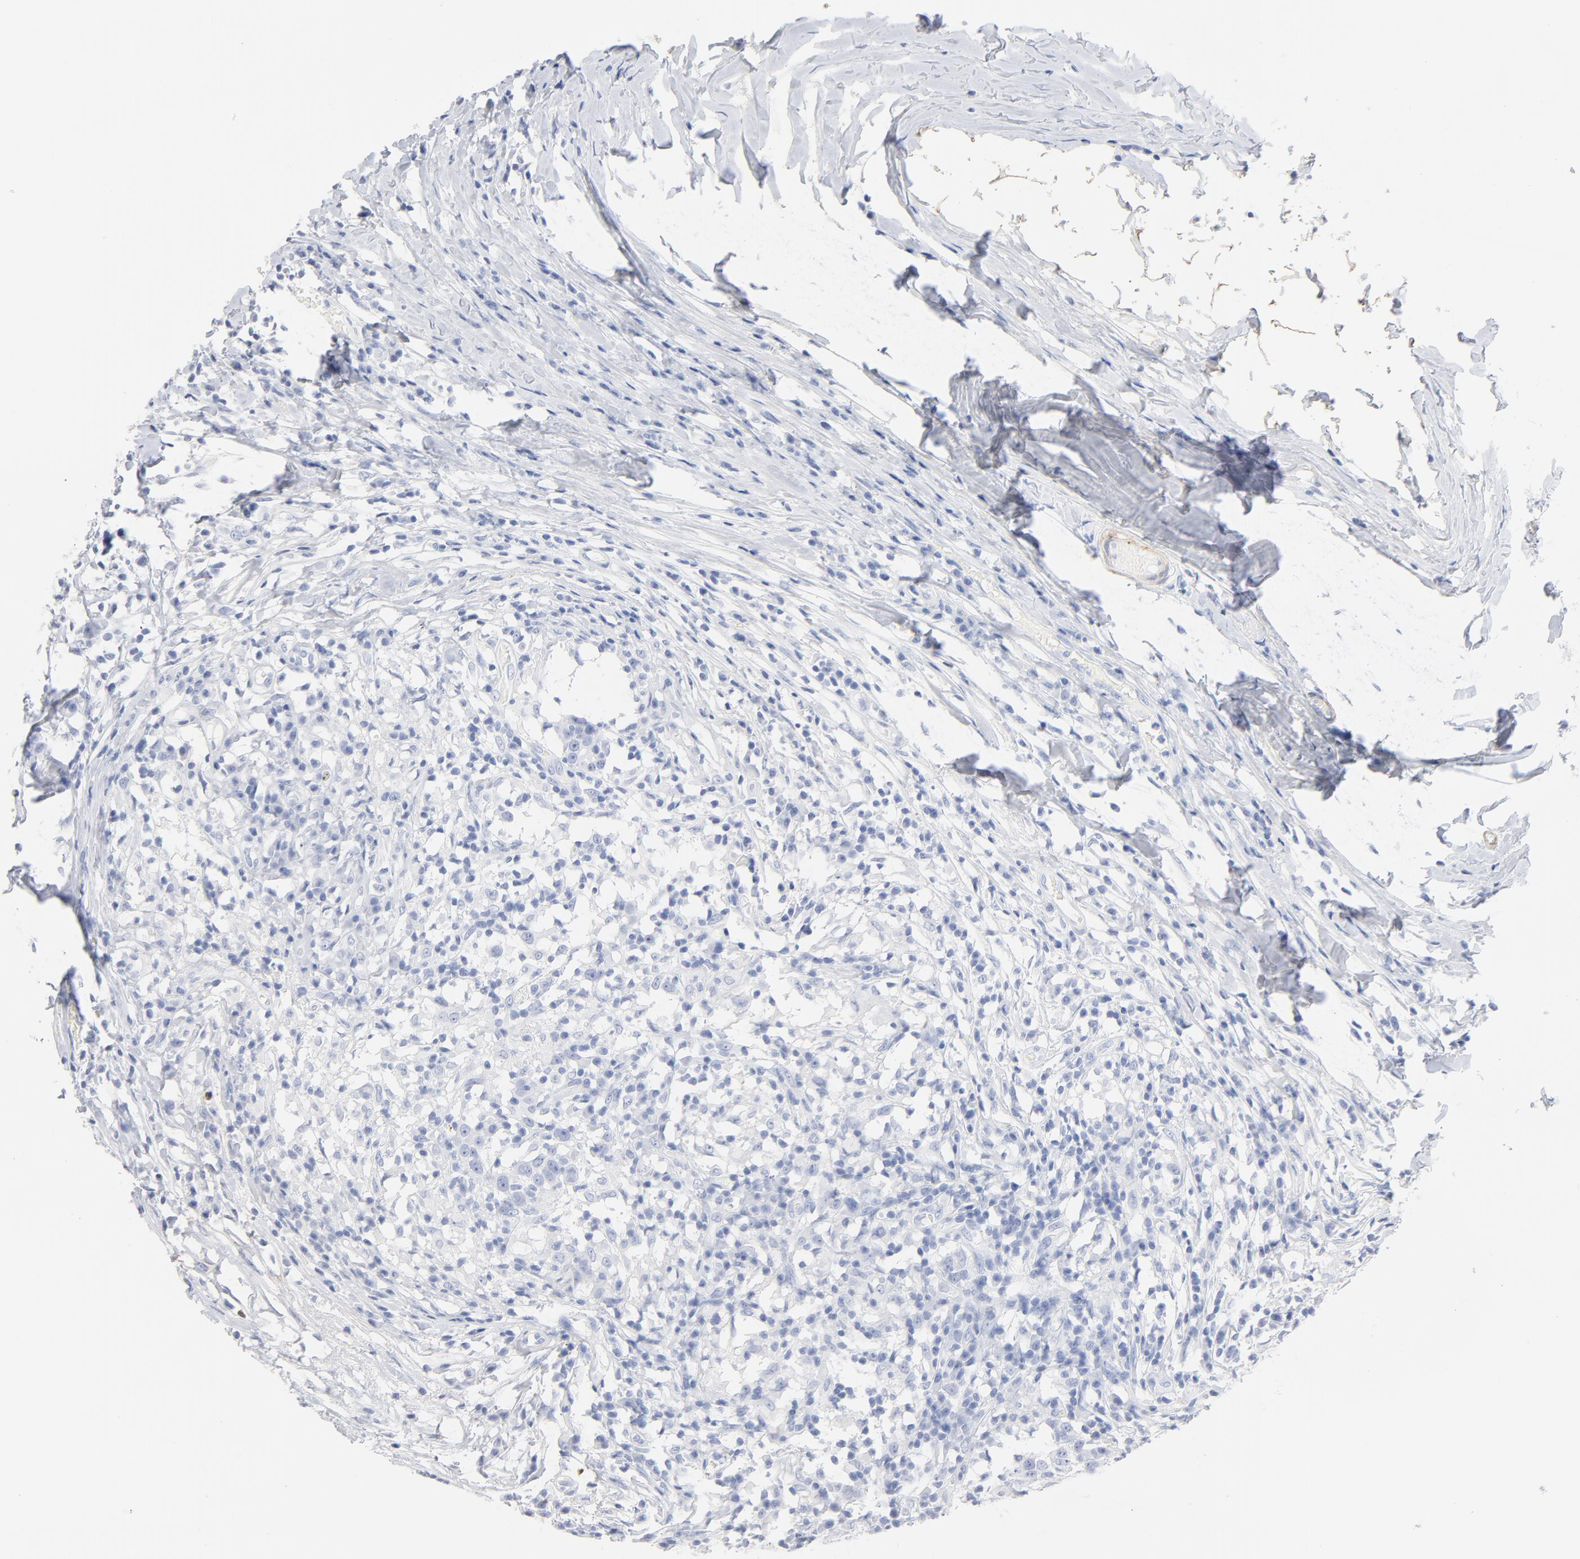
{"staining": {"intensity": "negative", "quantity": "none", "location": "none"}, "tissue": "head and neck cancer", "cell_type": "Tumor cells", "image_type": "cancer", "snomed": [{"axis": "morphology", "description": "Adenocarcinoma, NOS"}, {"axis": "topography", "description": "Salivary gland"}, {"axis": "topography", "description": "Head-Neck"}], "caption": "Immunohistochemistry histopathology image of neoplastic tissue: human head and neck adenocarcinoma stained with DAB displays no significant protein staining in tumor cells.", "gene": "AGTR1", "patient": {"sex": "female", "age": 65}}